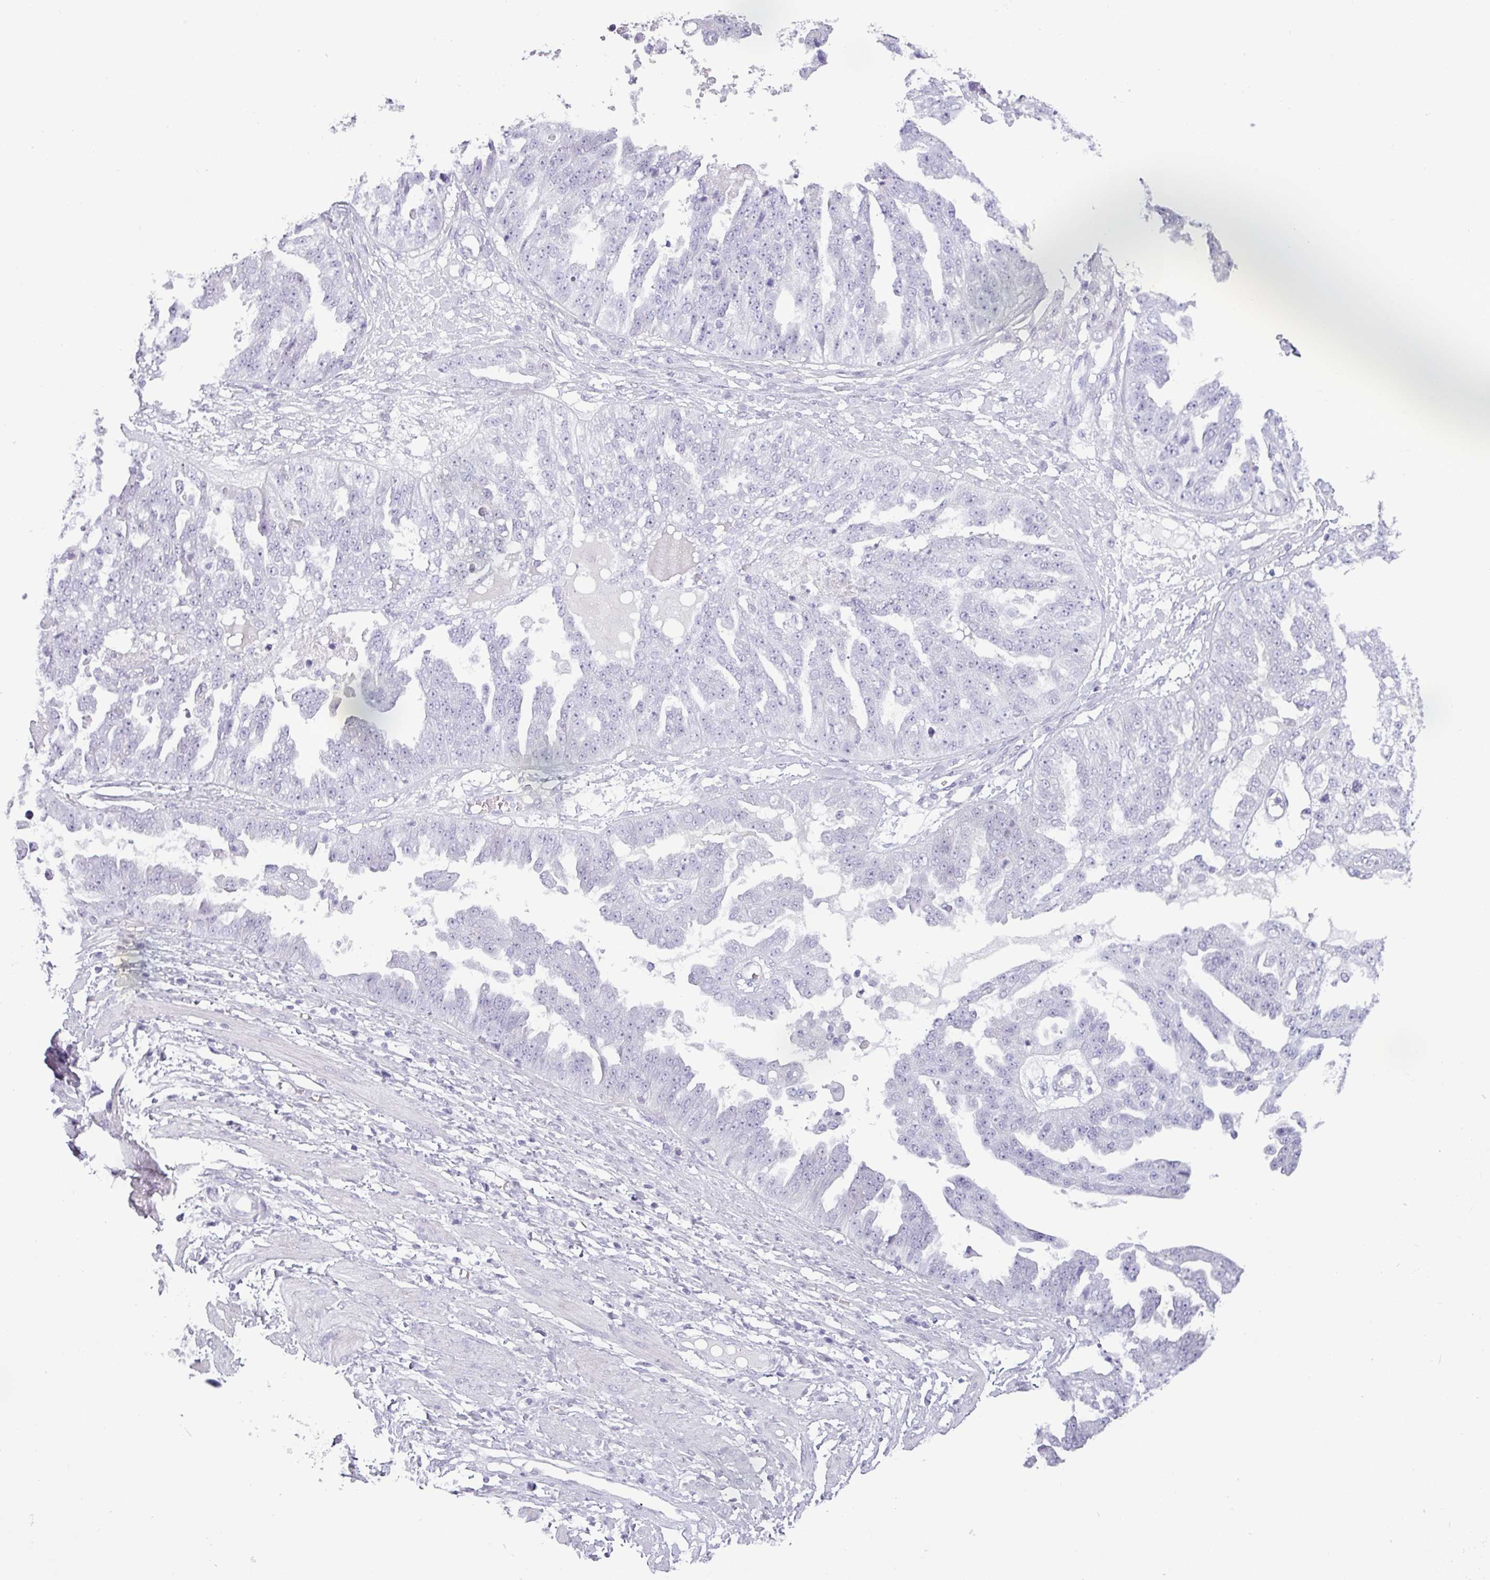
{"staining": {"intensity": "negative", "quantity": "none", "location": "none"}, "tissue": "ovarian cancer", "cell_type": "Tumor cells", "image_type": "cancer", "snomed": [{"axis": "morphology", "description": "Cystadenocarcinoma, serous, NOS"}, {"axis": "topography", "description": "Ovary"}], "caption": "DAB (3,3'-diaminobenzidine) immunohistochemical staining of ovarian cancer exhibits no significant positivity in tumor cells.", "gene": "CDH16", "patient": {"sex": "female", "age": 58}}